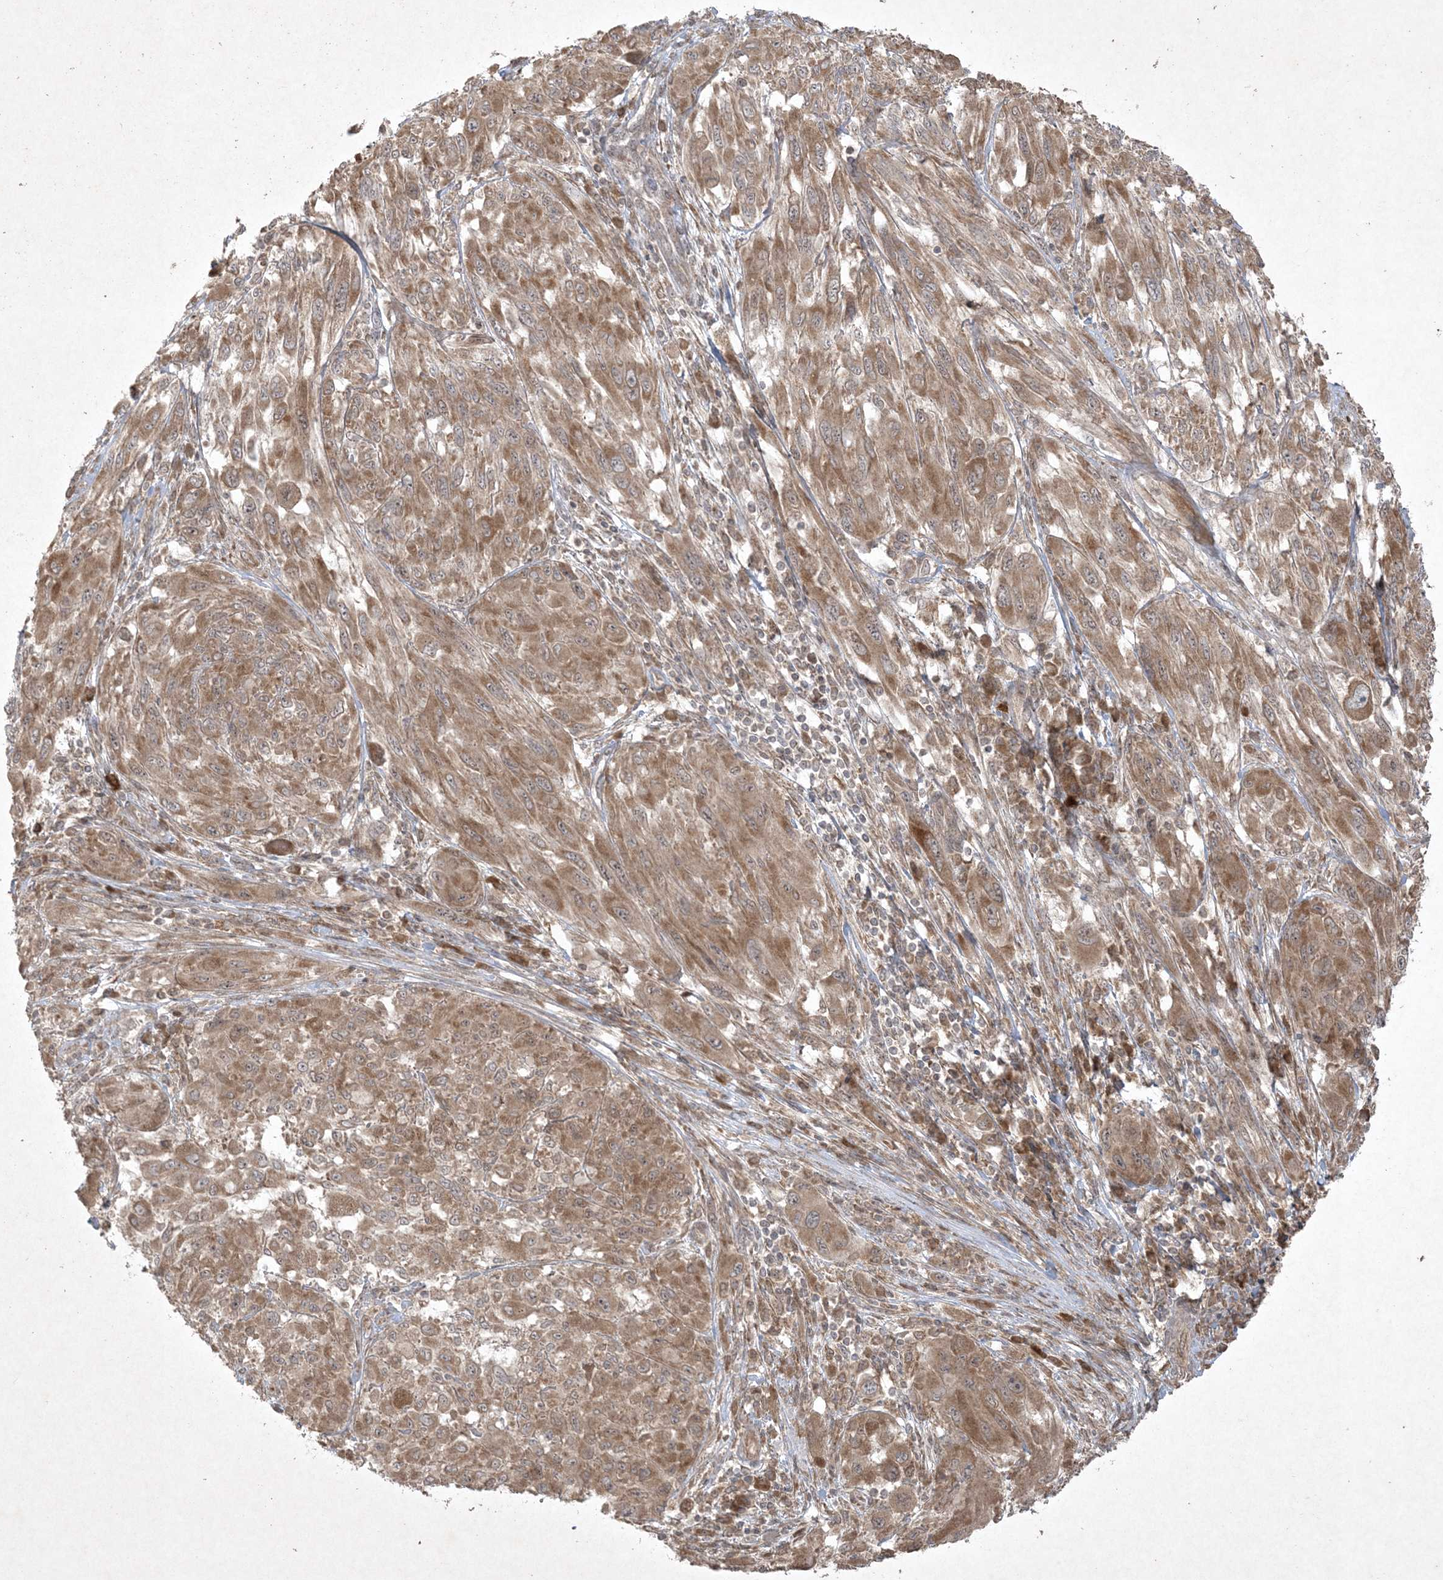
{"staining": {"intensity": "moderate", "quantity": ">75%", "location": "cytoplasmic/membranous"}, "tissue": "melanoma", "cell_type": "Tumor cells", "image_type": "cancer", "snomed": [{"axis": "morphology", "description": "Malignant melanoma, NOS"}, {"axis": "topography", "description": "Skin"}], "caption": "Human malignant melanoma stained for a protein (brown) reveals moderate cytoplasmic/membranous positive staining in about >75% of tumor cells.", "gene": "NRBP2", "patient": {"sex": "female", "age": 91}}